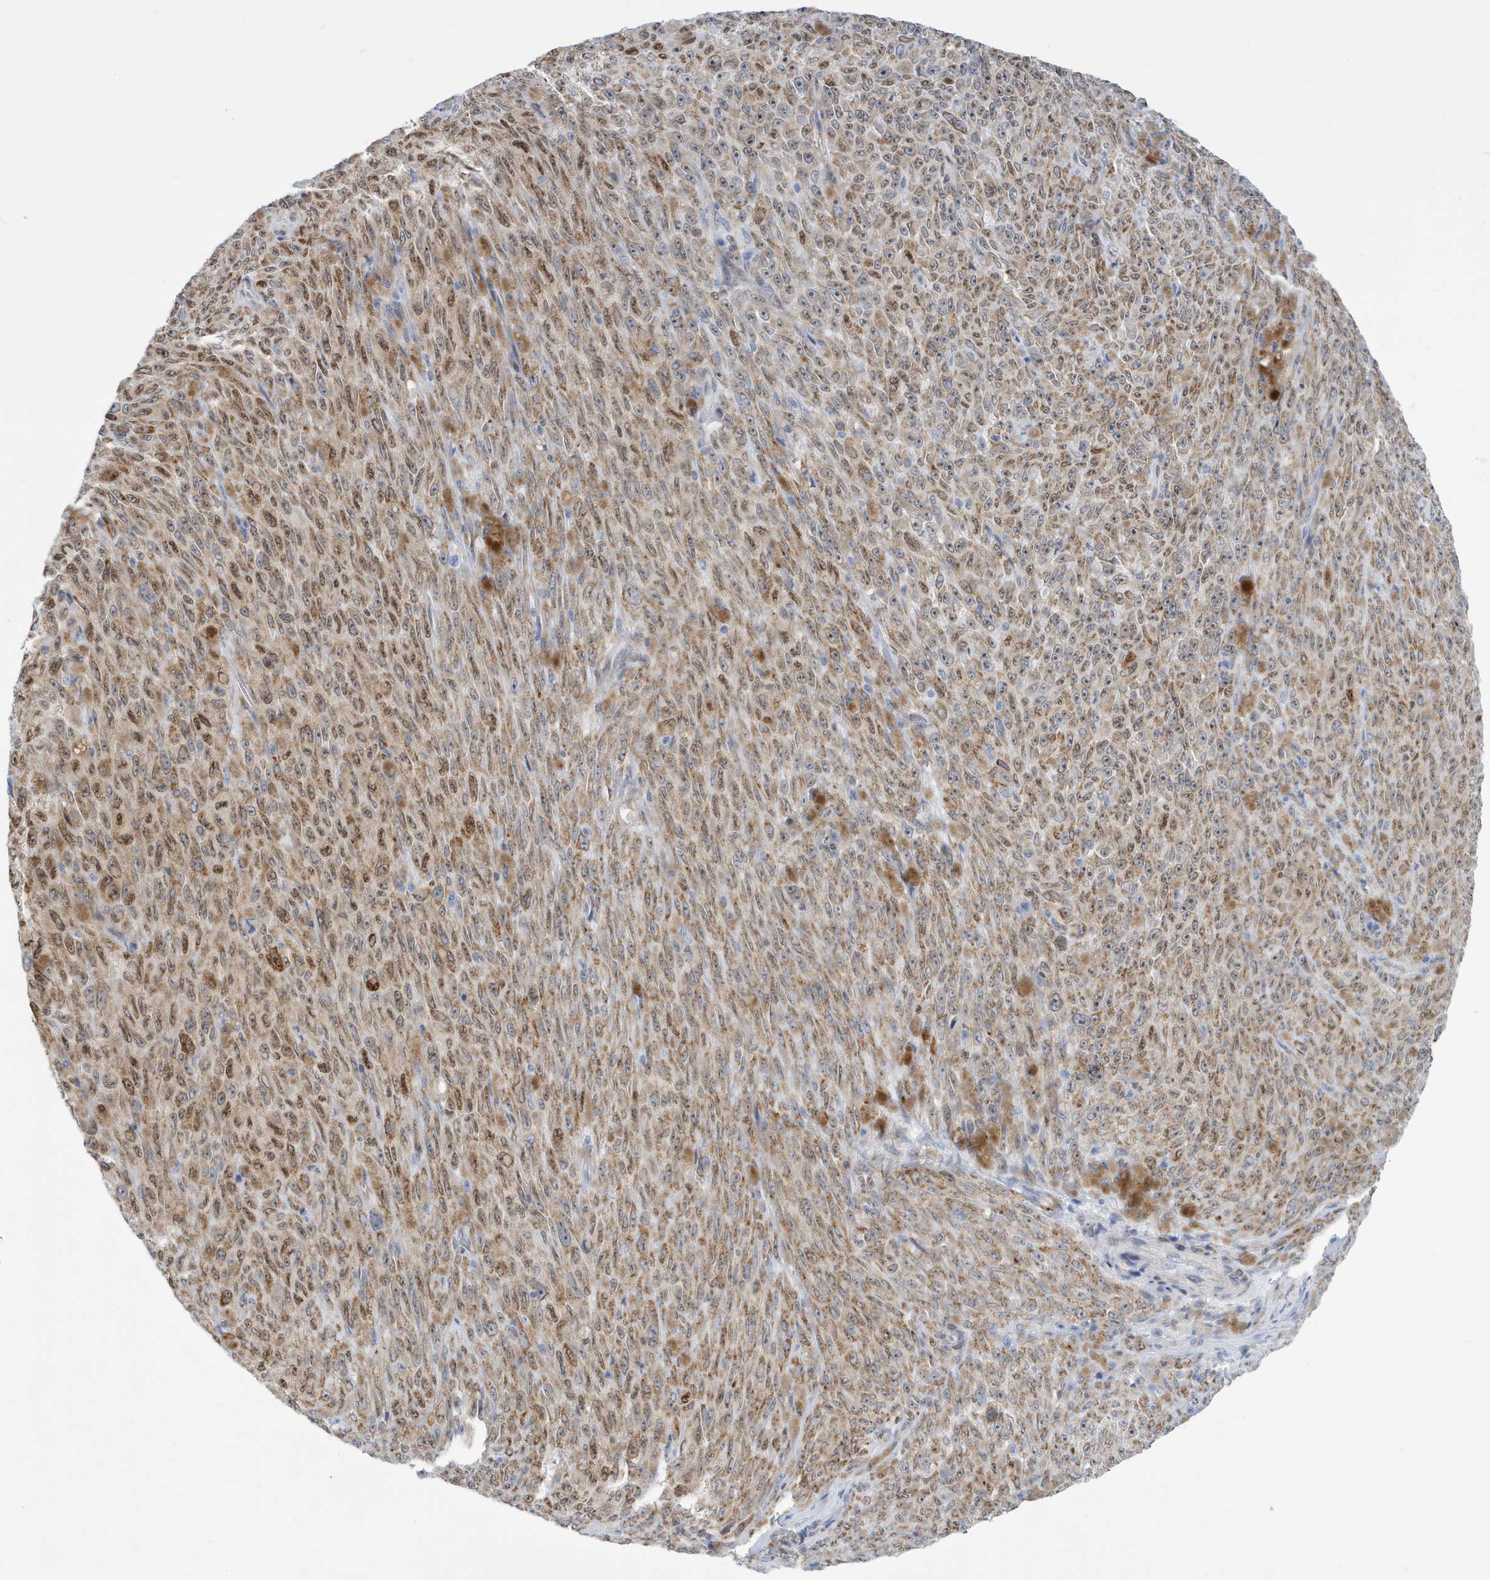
{"staining": {"intensity": "moderate", "quantity": ">75%", "location": "cytoplasmic/membranous"}, "tissue": "melanoma", "cell_type": "Tumor cells", "image_type": "cancer", "snomed": [{"axis": "morphology", "description": "Malignant melanoma, NOS"}, {"axis": "topography", "description": "Skin"}], "caption": "Immunohistochemical staining of human malignant melanoma shows moderate cytoplasmic/membranous protein staining in approximately >75% of tumor cells. (DAB IHC with brightfield microscopy, high magnification).", "gene": "SEMA3F", "patient": {"sex": "female", "age": 82}}